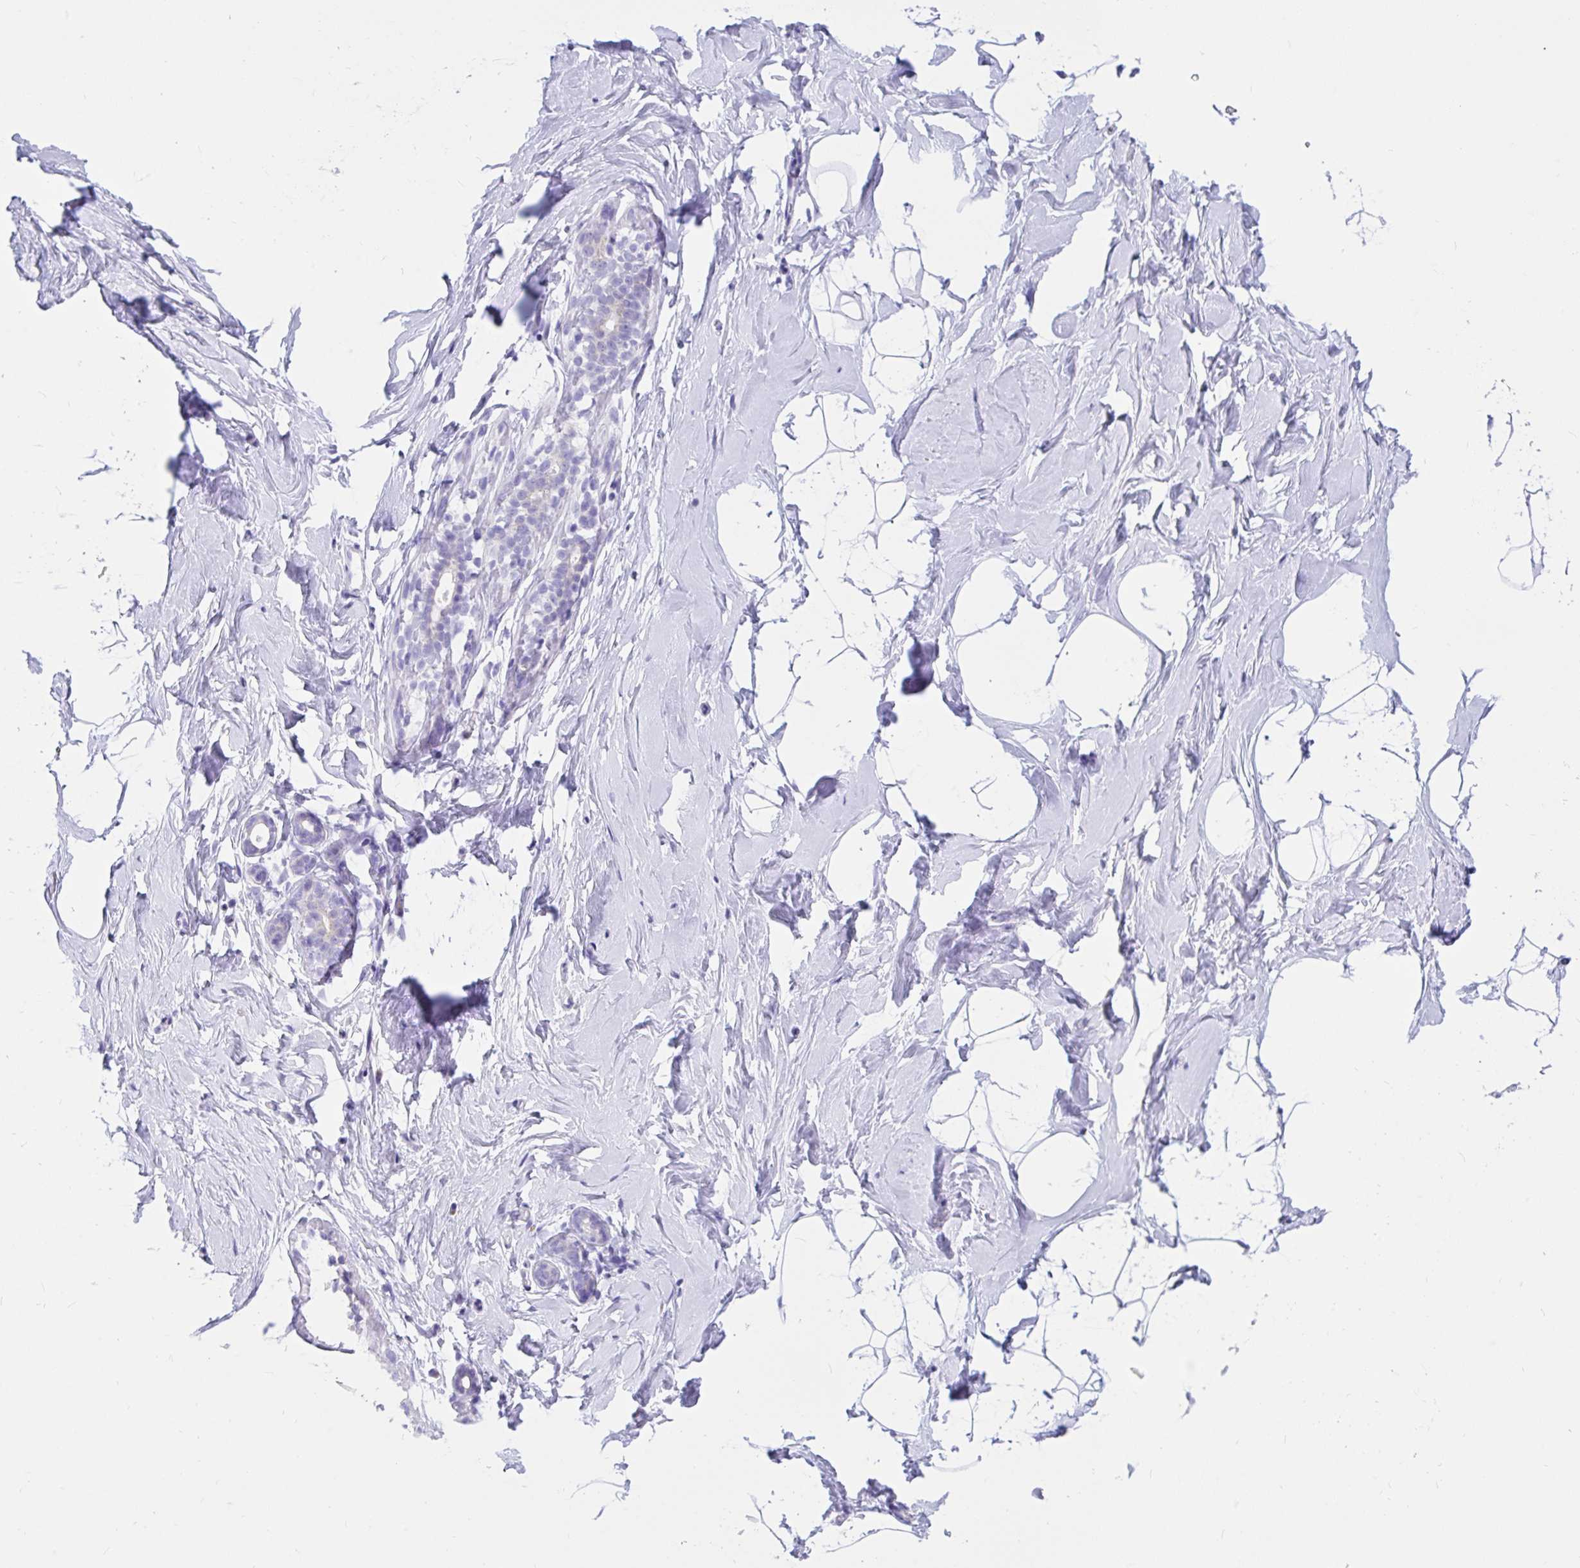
{"staining": {"intensity": "negative", "quantity": "none", "location": "none"}, "tissue": "breast", "cell_type": "Adipocytes", "image_type": "normal", "snomed": [{"axis": "morphology", "description": "Normal tissue, NOS"}, {"axis": "topography", "description": "Breast"}], "caption": "An IHC micrograph of unremarkable breast is shown. There is no staining in adipocytes of breast.", "gene": "RNASE3", "patient": {"sex": "female", "age": 32}}